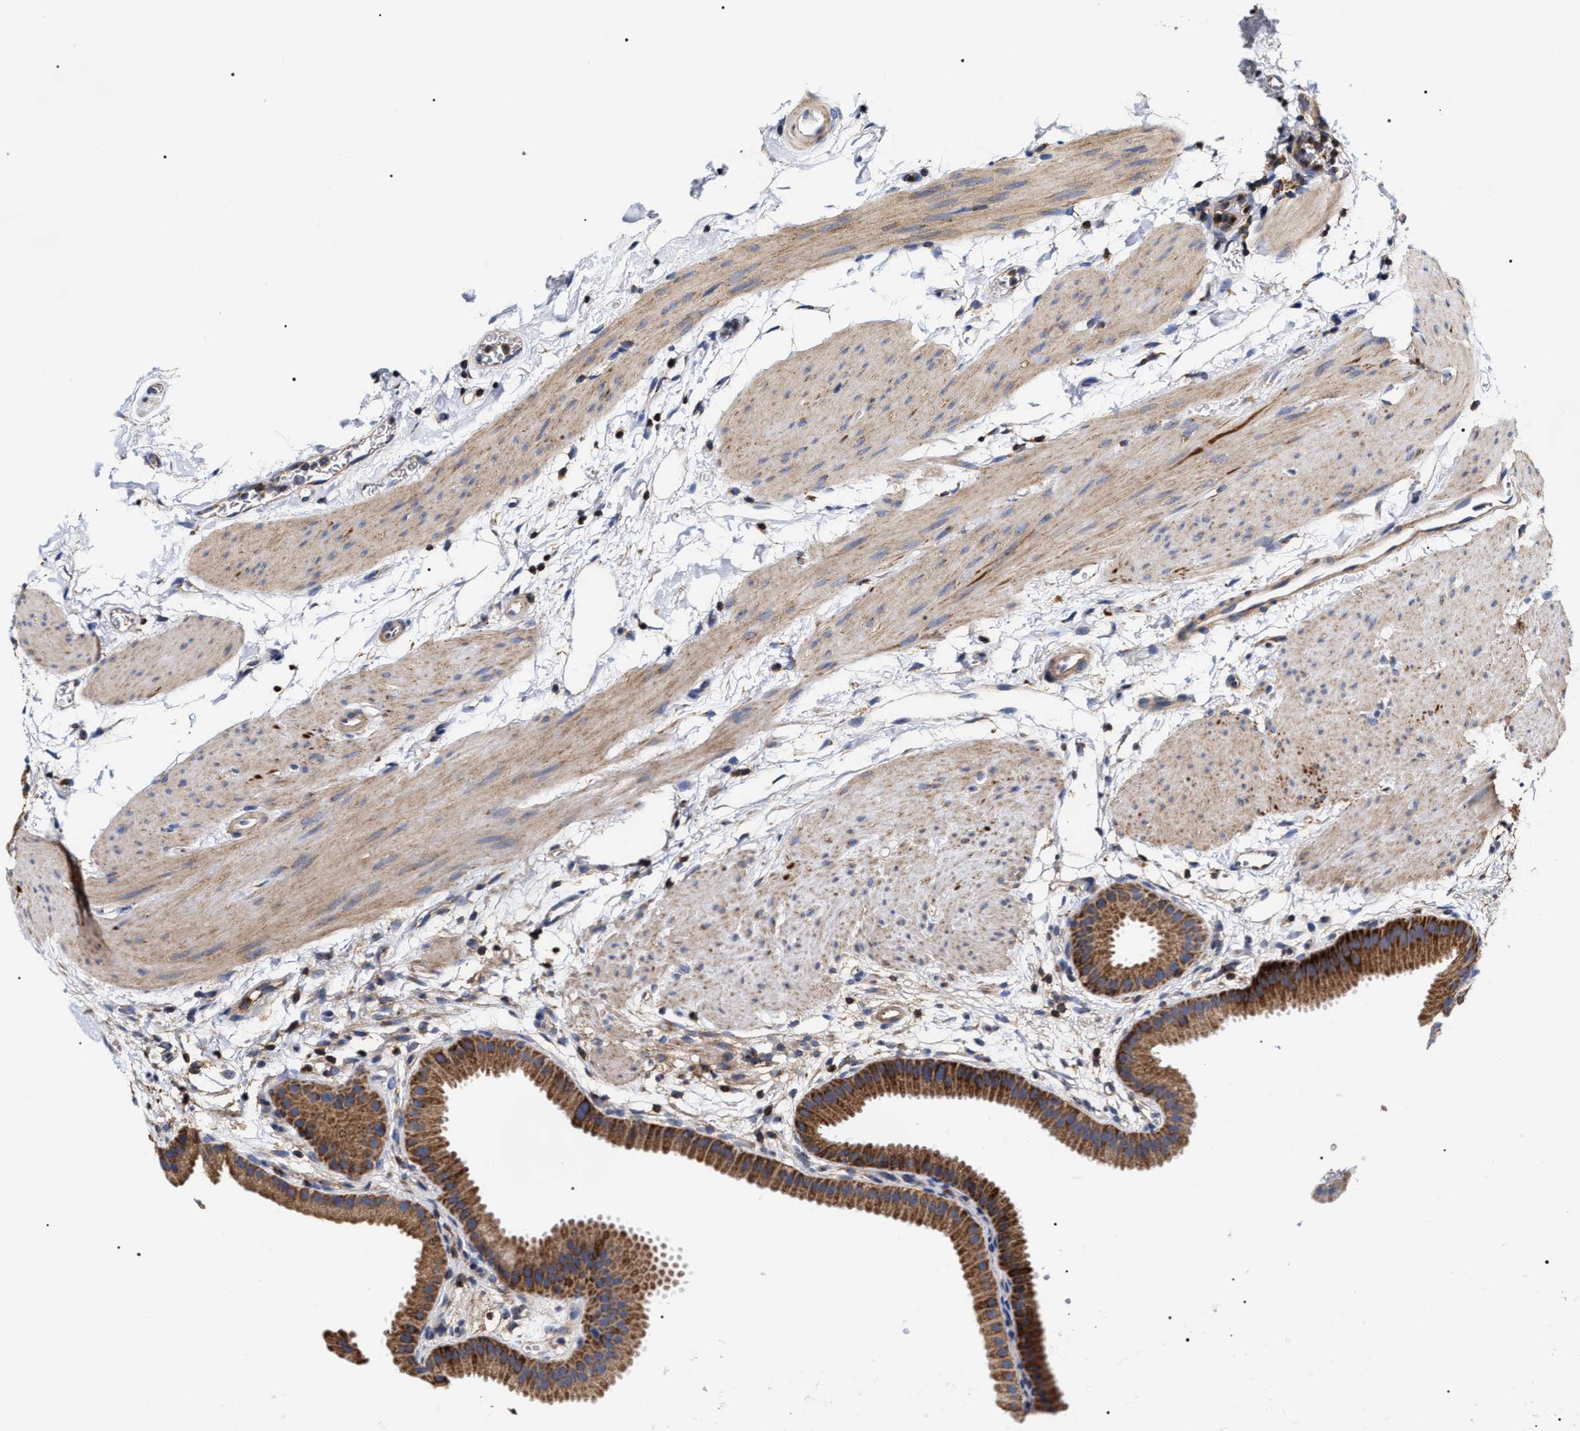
{"staining": {"intensity": "strong", "quantity": ">75%", "location": "cytoplasmic/membranous"}, "tissue": "gallbladder", "cell_type": "Glandular cells", "image_type": "normal", "snomed": [{"axis": "morphology", "description": "Normal tissue, NOS"}, {"axis": "topography", "description": "Gallbladder"}], "caption": "Immunohistochemistry (IHC) (DAB) staining of benign human gallbladder demonstrates strong cytoplasmic/membranous protein staining in about >75% of glandular cells.", "gene": "COG5", "patient": {"sex": "female", "age": 64}}